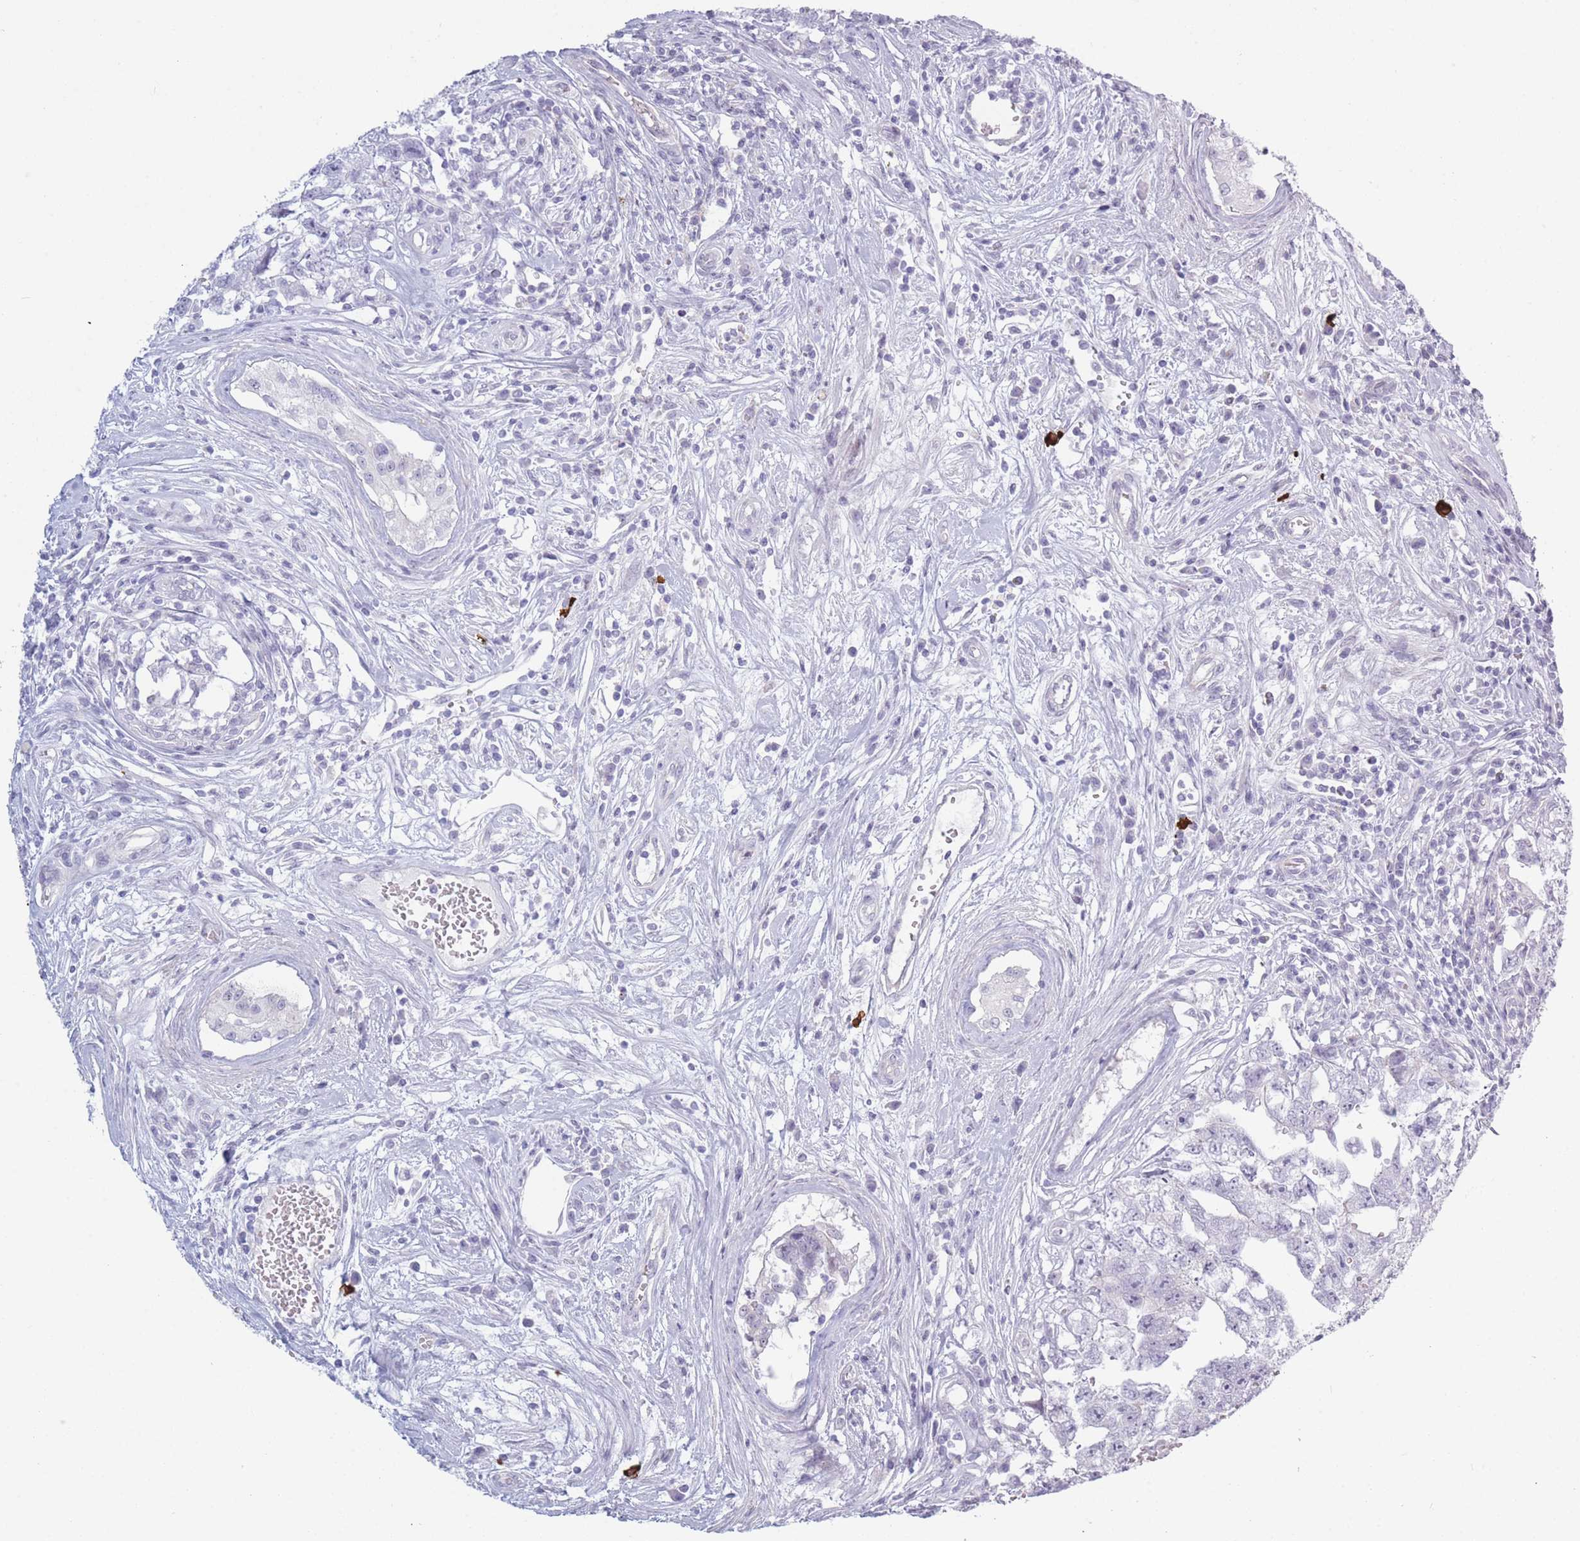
{"staining": {"intensity": "negative", "quantity": "none", "location": "none"}, "tissue": "testis cancer", "cell_type": "Tumor cells", "image_type": "cancer", "snomed": [{"axis": "morphology", "description": "Carcinoma, Embryonal, NOS"}, {"axis": "topography", "description": "Testis"}], "caption": "DAB immunohistochemical staining of testis cancer demonstrates no significant staining in tumor cells. Nuclei are stained in blue.", "gene": "PLEKHG2", "patient": {"sex": "male", "age": 22}}